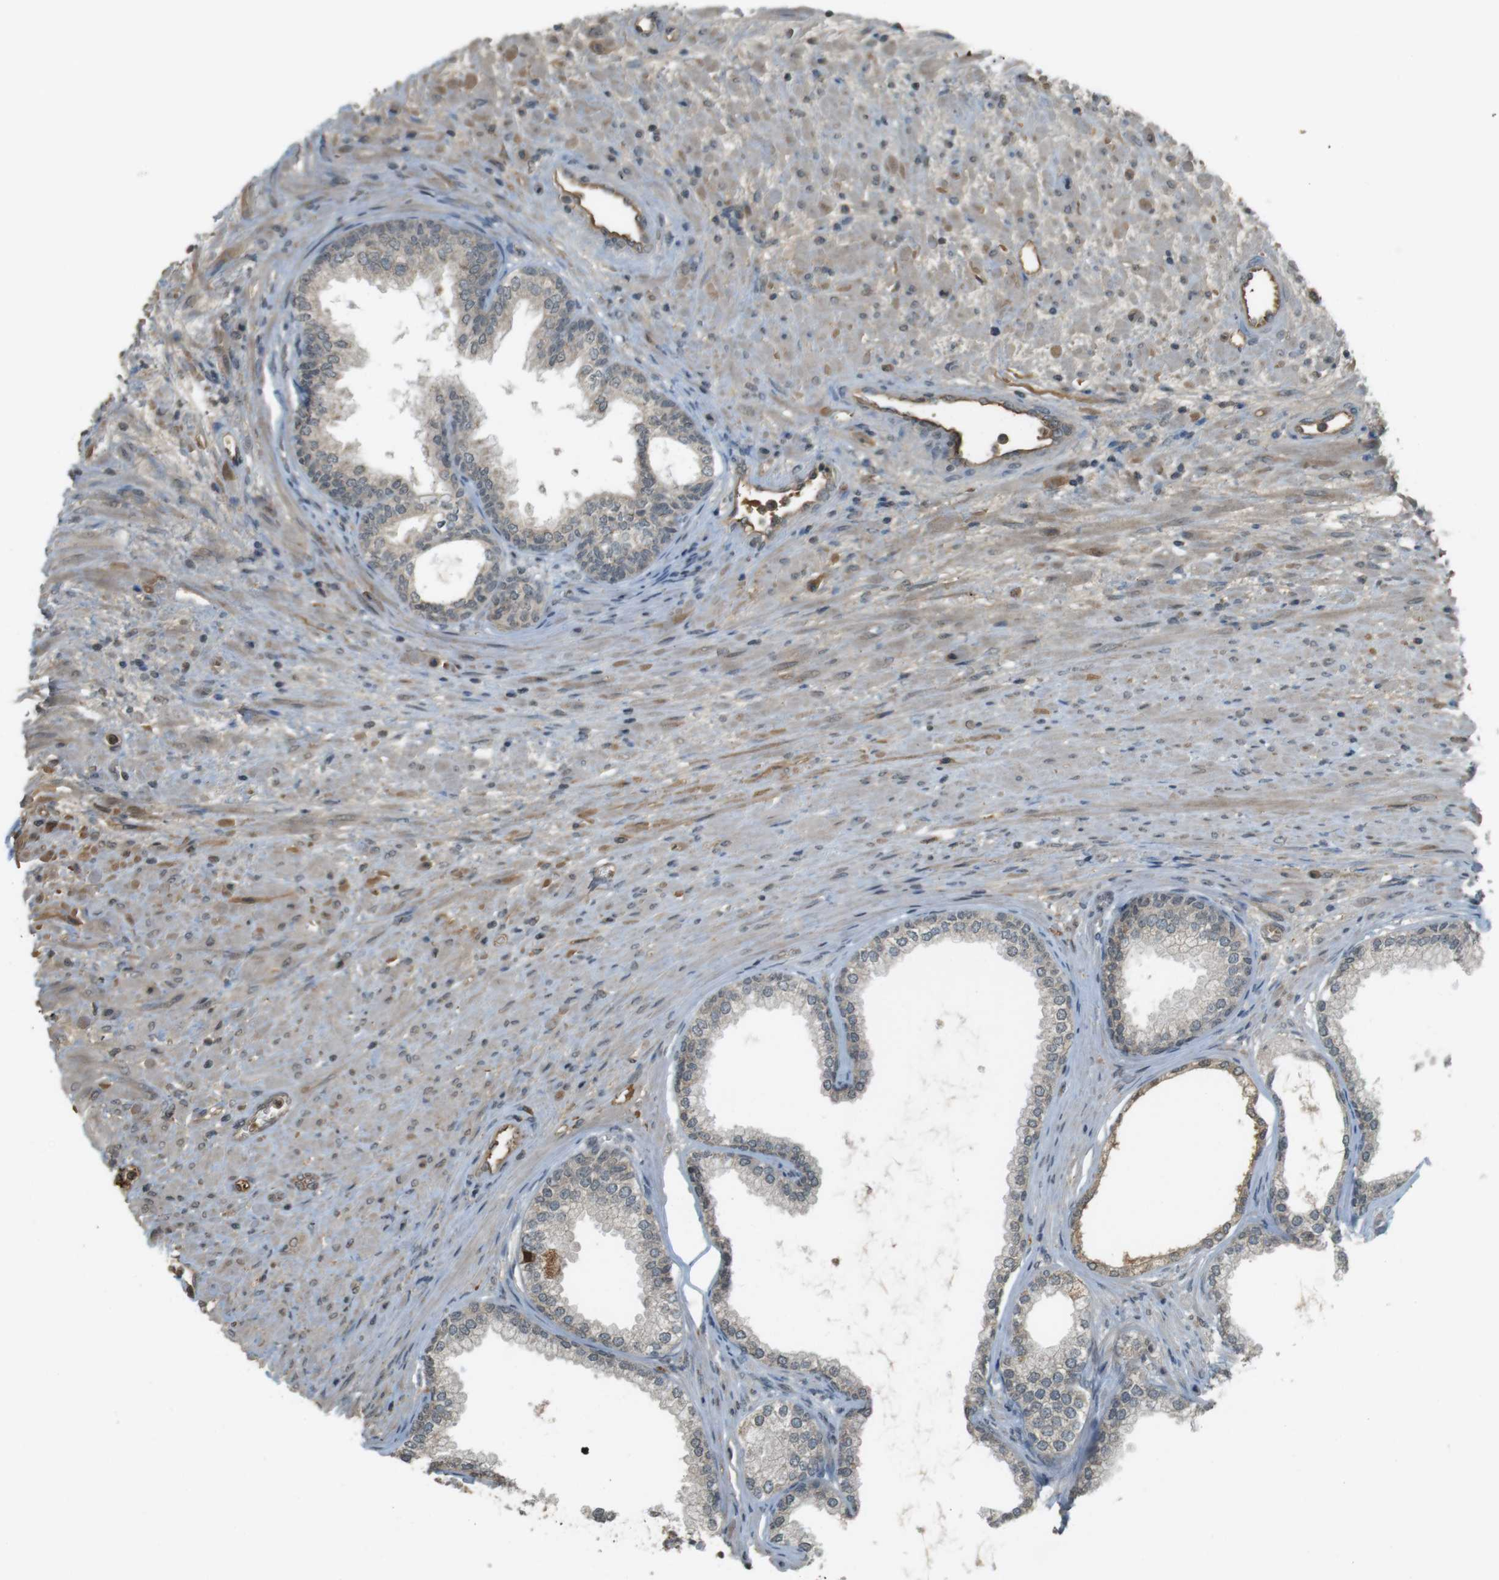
{"staining": {"intensity": "weak", "quantity": "25%-75%", "location": "cytoplasmic/membranous,nuclear"}, "tissue": "prostate", "cell_type": "Glandular cells", "image_type": "normal", "snomed": [{"axis": "morphology", "description": "Normal tissue, NOS"}, {"axis": "topography", "description": "Prostate"}], "caption": "Weak cytoplasmic/membranous,nuclear positivity for a protein is present in approximately 25%-75% of glandular cells of benign prostate using immunohistochemistry.", "gene": "SRR", "patient": {"sex": "male", "age": 76}}